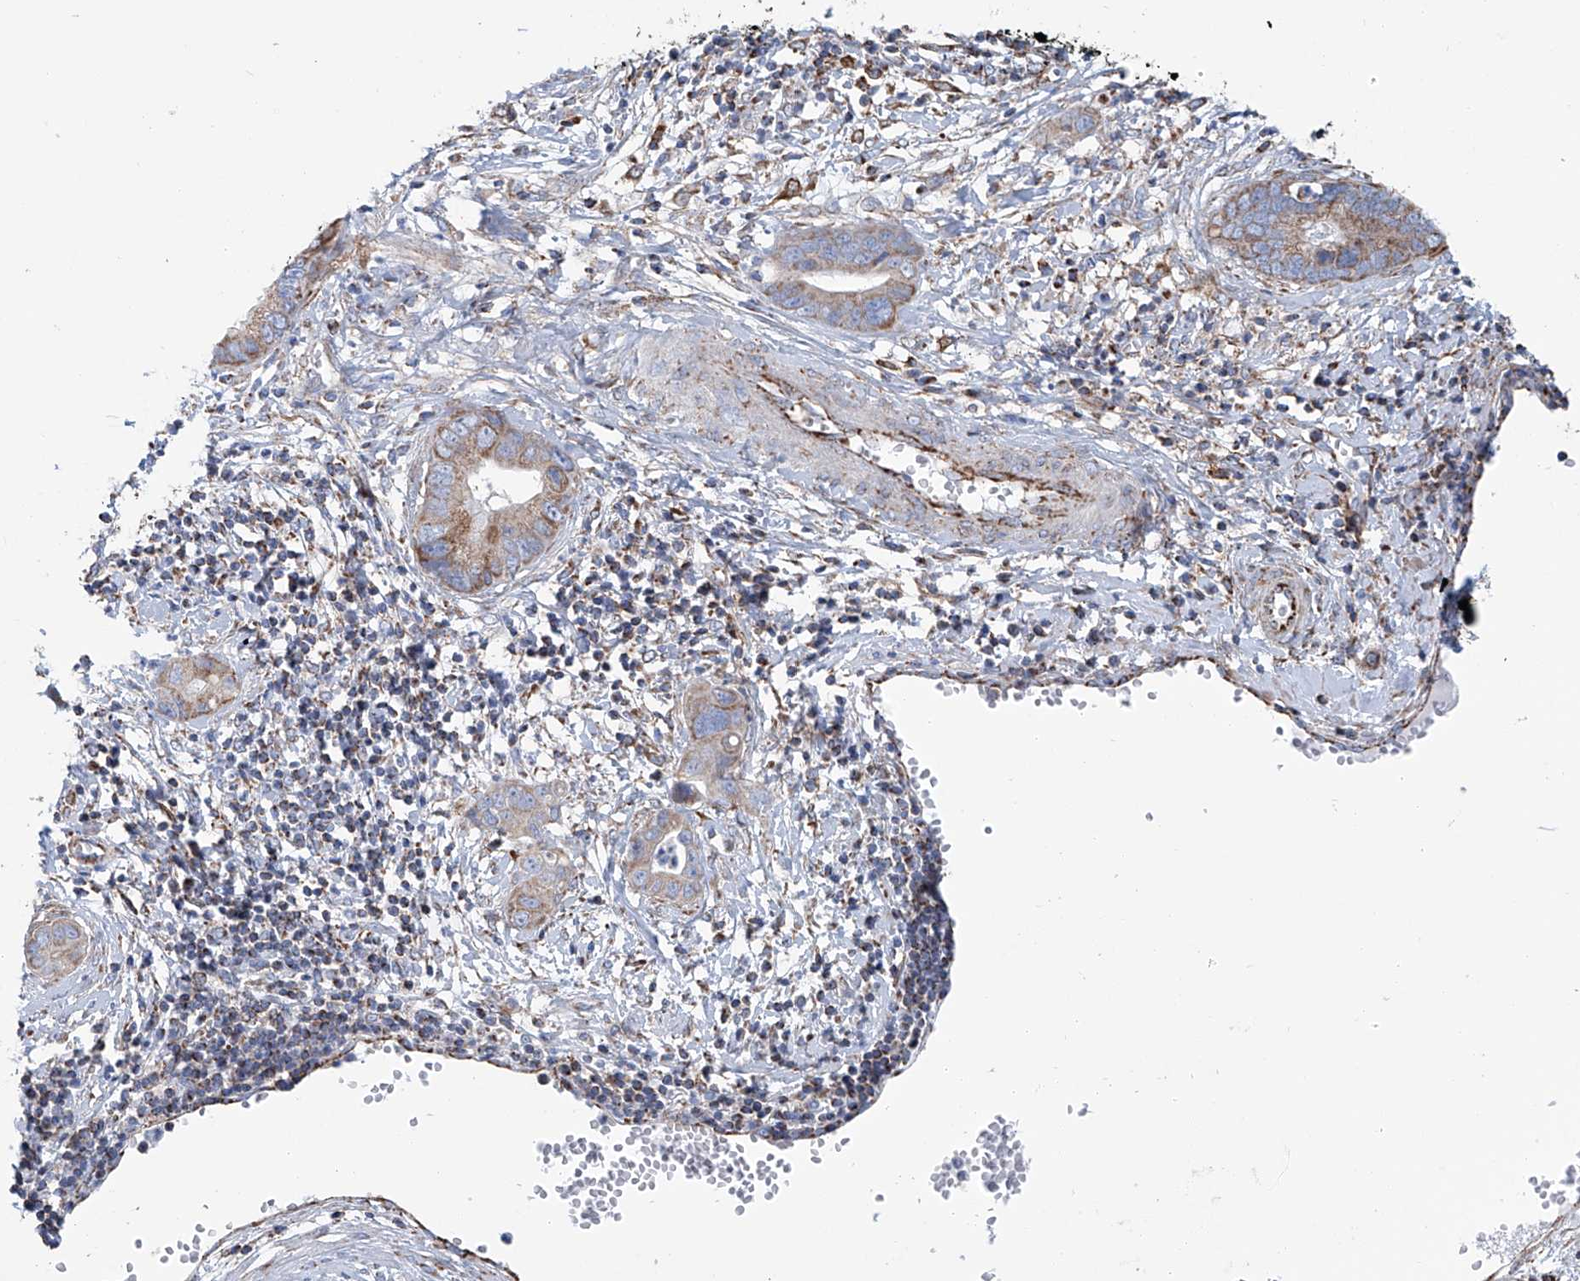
{"staining": {"intensity": "moderate", "quantity": ">75%", "location": "cytoplasmic/membranous"}, "tissue": "cervical cancer", "cell_type": "Tumor cells", "image_type": "cancer", "snomed": [{"axis": "morphology", "description": "Adenocarcinoma, NOS"}, {"axis": "topography", "description": "Cervix"}], "caption": "Immunohistochemical staining of human adenocarcinoma (cervical) demonstrates moderate cytoplasmic/membranous protein expression in about >75% of tumor cells.", "gene": "ALDH6A1", "patient": {"sex": "female", "age": 44}}